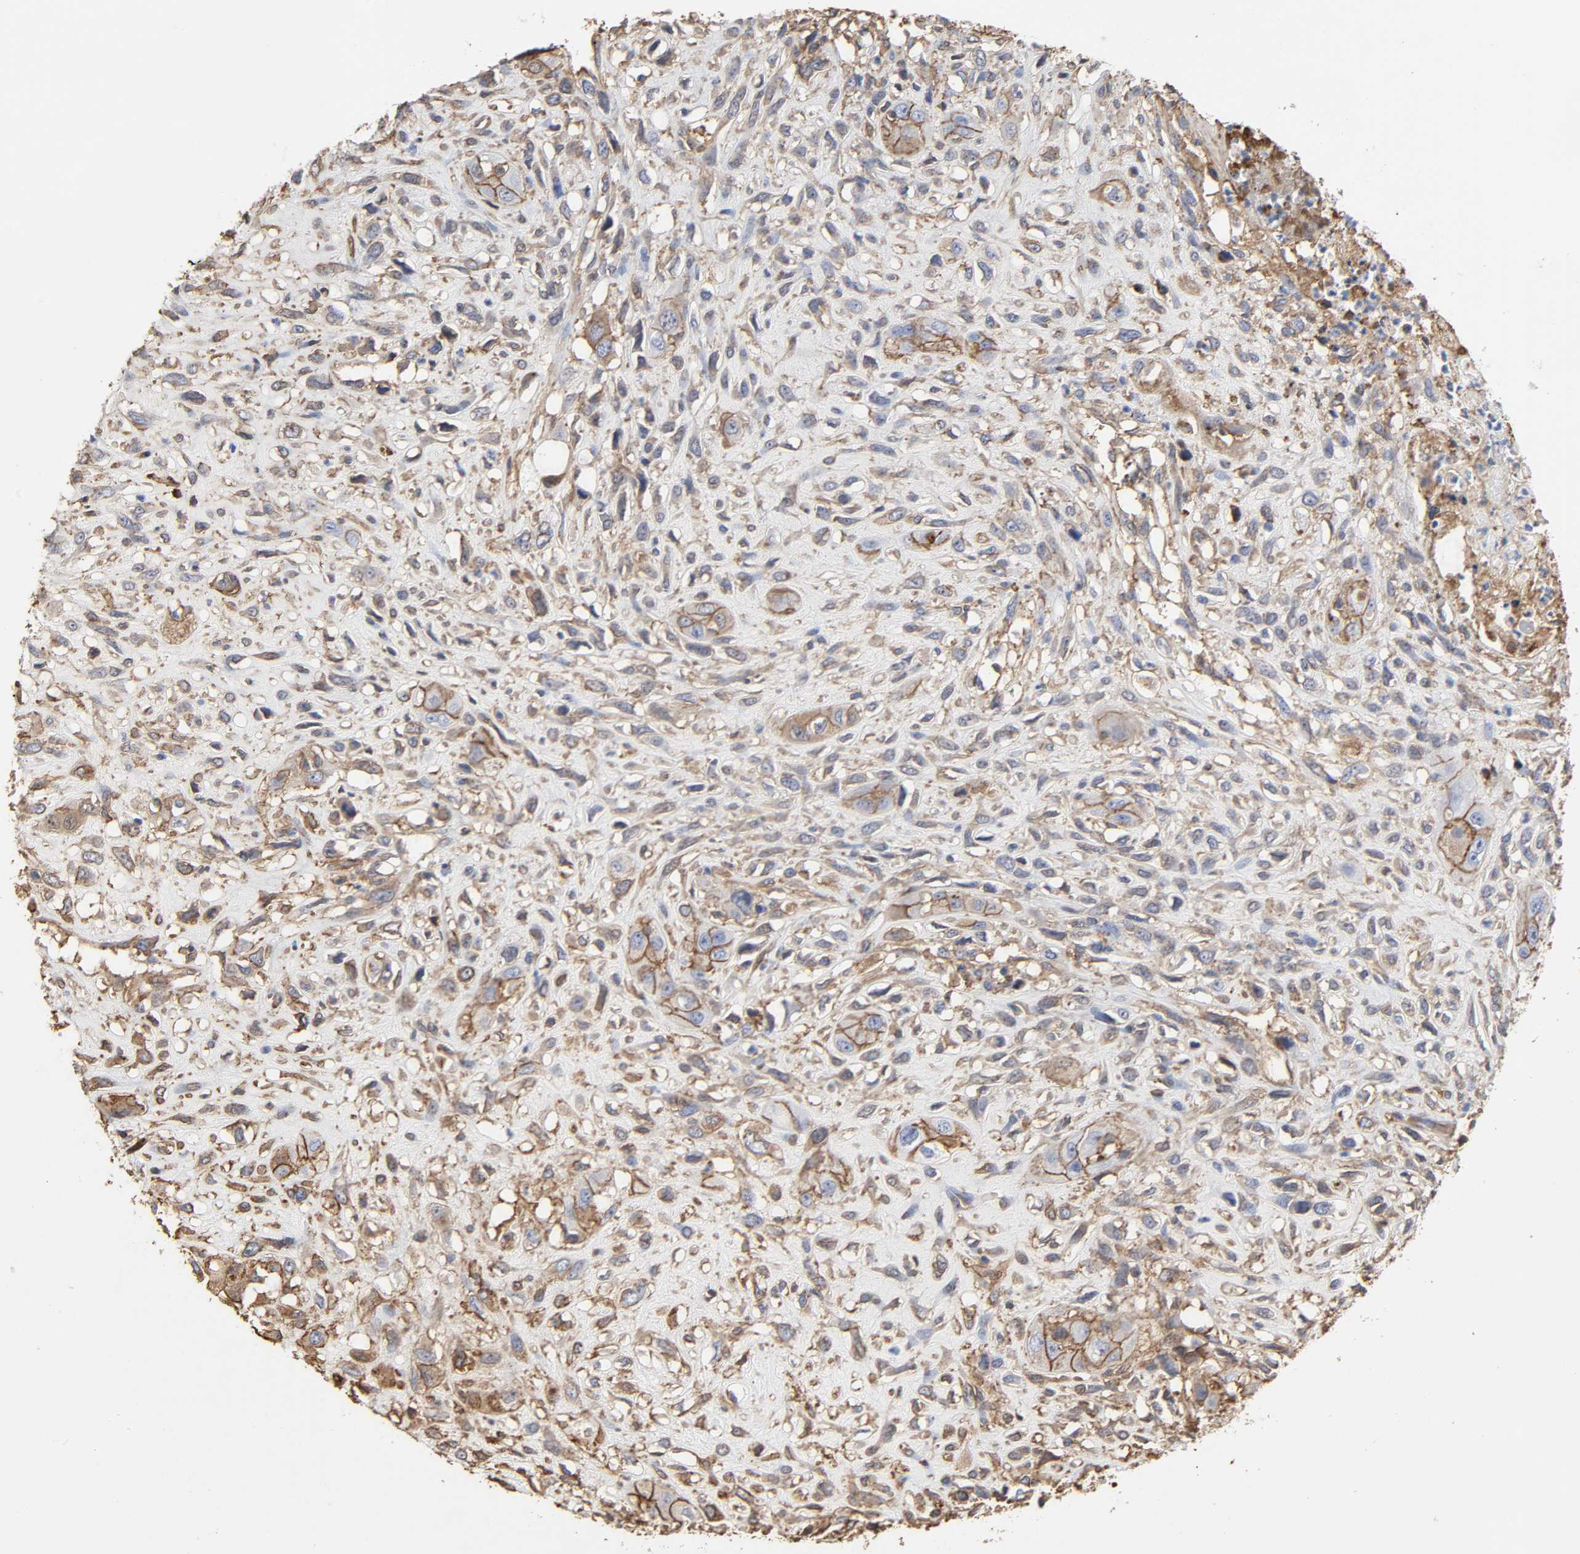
{"staining": {"intensity": "moderate", "quantity": ">75%", "location": "cytoplasmic/membranous"}, "tissue": "head and neck cancer", "cell_type": "Tumor cells", "image_type": "cancer", "snomed": [{"axis": "morphology", "description": "Necrosis, NOS"}, {"axis": "morphology", "description": "Neoplasm, malignant, NOS"}, {"axis": "topography", "description": "Salivary gland"}, {"axis": "topography", "description": "Head-Neck"}], "caption": "Immunohistochemical staining of human head and neck cancer demonstrates medium levels of moderate cytoplasmic/membranous protein expression in about >75% of tumor cells. (DAB (3,3'-diaminobenzidine) IHC with brightfield microscopy, high magnification).", "gene": "ANXA2", "patient": {"sex": "male", "age": 43}}